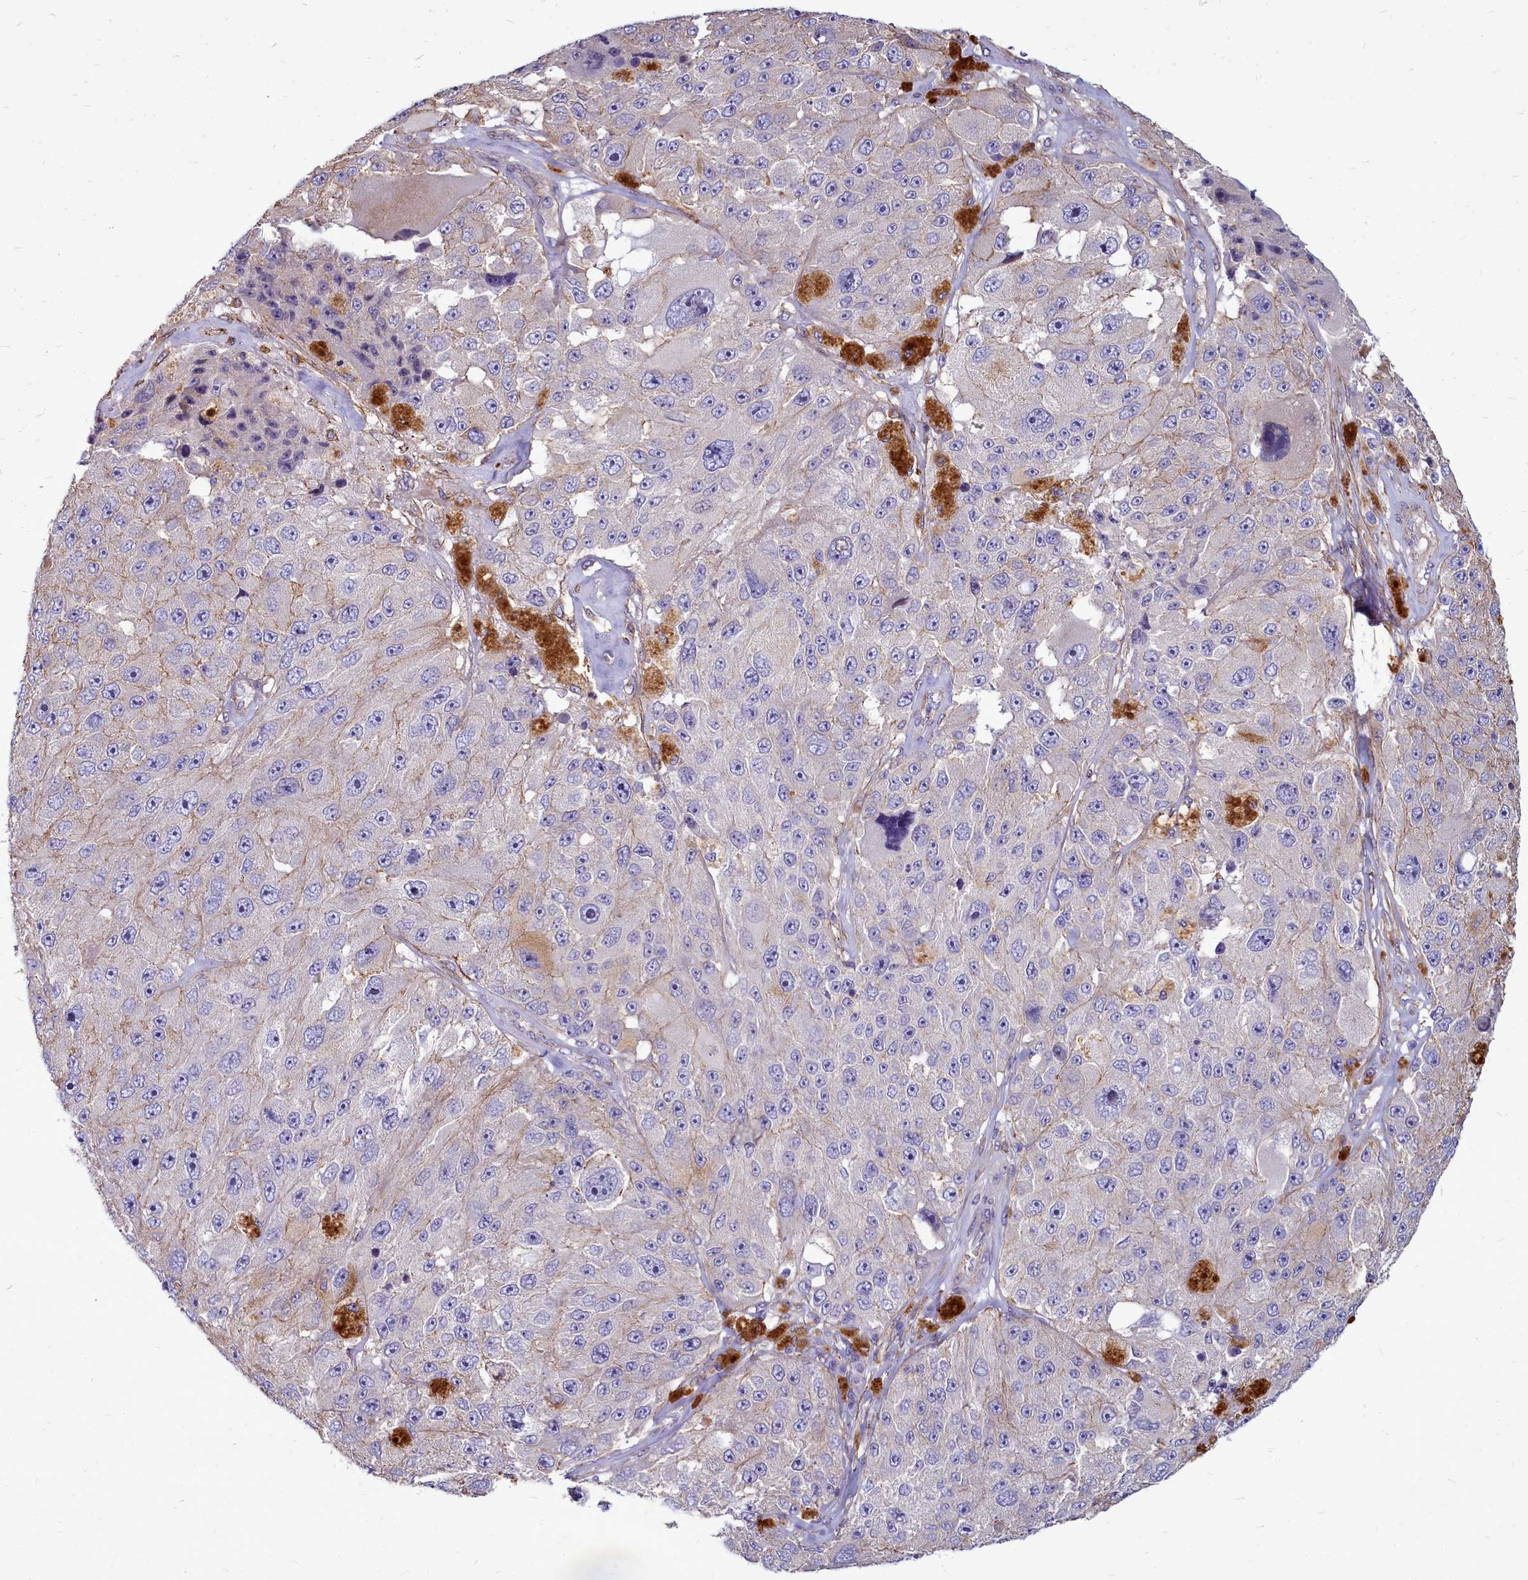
{"staining": {"intensity": "negative", "quantity": "none", "location": "none"}, "tissue": "melanoma", "cell_type": "Tumor cells", "image_type": "cancer", "snomed": [{"axis": "morphology", "description": "Malignant melanoma, Metastatic site"}, {"axis": "topography", "description": "Lymph node"}], "caption": "The photomicrograph reveals no staining of tumor cells in malignant melanoma (metastatic site).", "gene": "TTC5", "patient": {"sex": "male", "age": 62}}